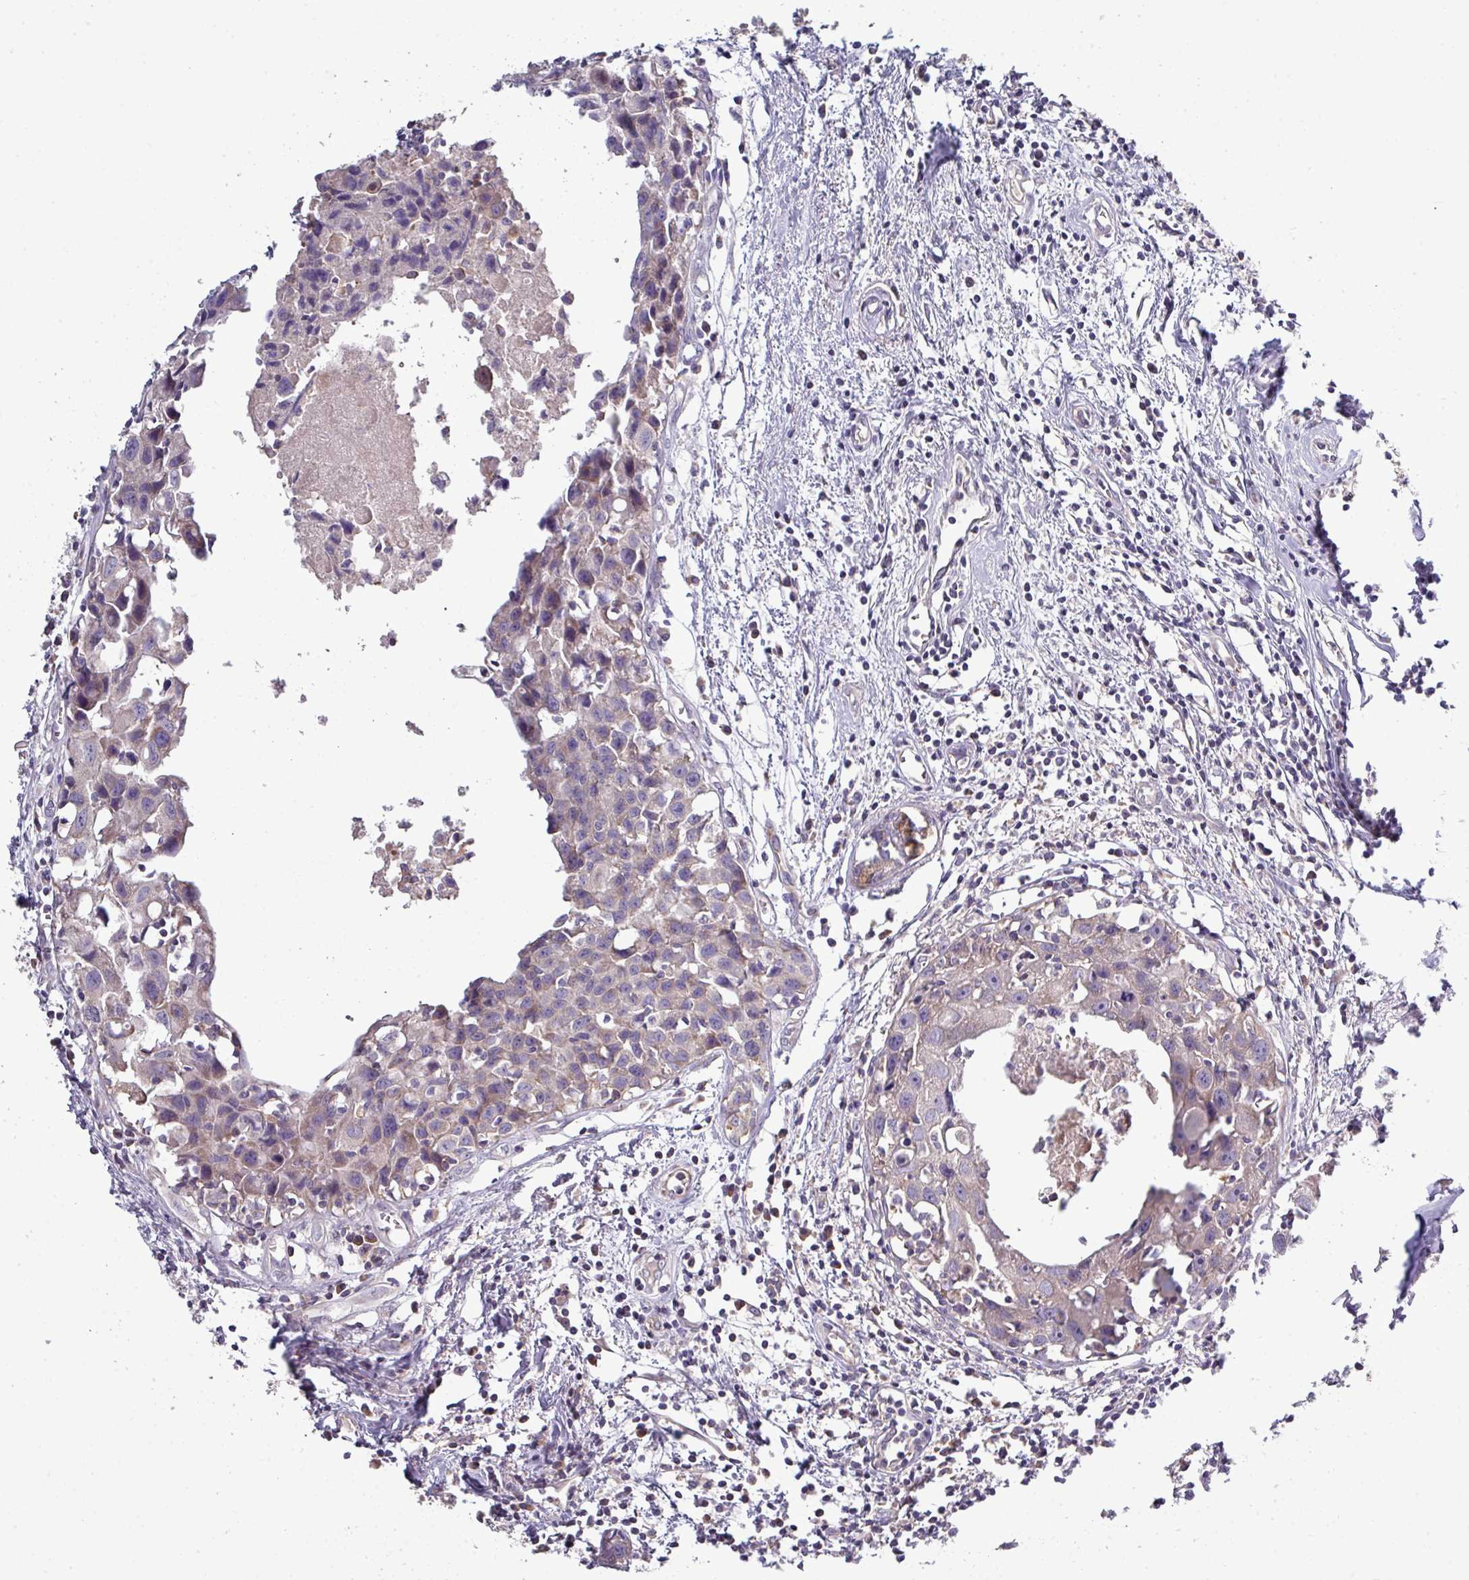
{"staining": {"intensity": "weak", "quantity": "<25%", "location": "cytoplasmic/membranous"}, "tissue": "breast cancer", "cell_type": "Tumor cells", "image_type": "cancer", "snomed": [{"axis": "morphology", "description": "Carcinoma, NOS"}, {"axis": "topography", "description": "Breast"}], "caption": "A photomicrograph of breast carcinoma stained for a protein reveals no brown staining in tumor cells.", "gene": "AGAP5", "patient": {"sex": "female", "age": 60}}